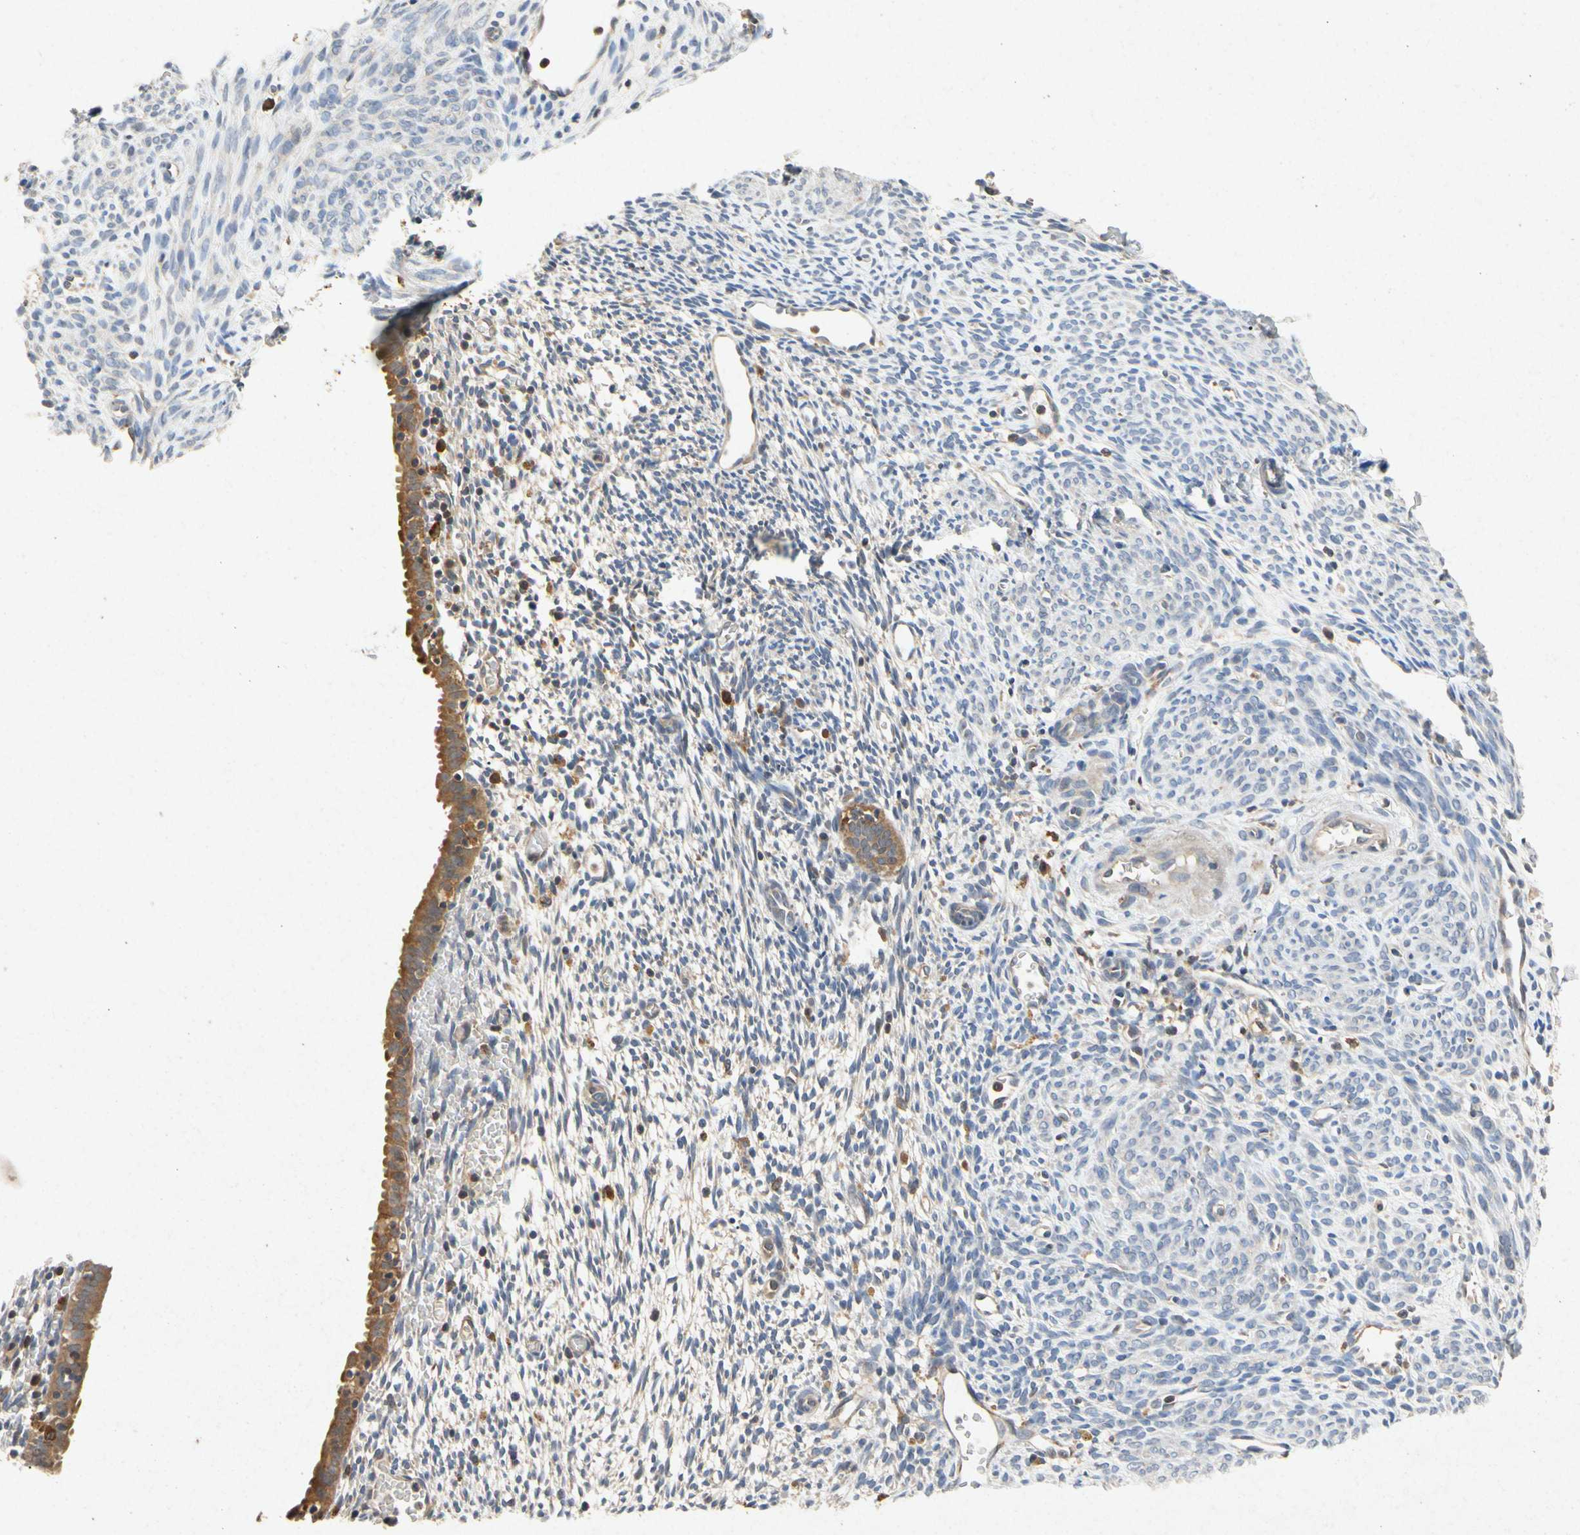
{"staining": {"intensity": "weak", "quantity": "<25%", "location": "cytoplasmic/membranous"}, "tissue": "endometrium", "cell_type": "Cells in endometrial stroma", "image_type": "normal", "snomed": [{"axis": "morphology", "description": "Normal tissue, NOS"}, {"axis": "morphology", "description": "Atrophy, NOS"}, {"axis": "topography", "description": "Uterus"}, {"axis": "topography", "description": "Endometrium"}], "caption": "This is a micrograph of immunohistochemistry (IHC) staining of unremarkable endometrium, which shows no expression in cells in endometrial stroma. (DAB (3,3'-diaminobenzidine) immunohistochemistry (IHC) visualized using brightfield microscopy, high magnification).", "gene": "RPS6KA1", "patient": {"sex": "female", "age": 68}}